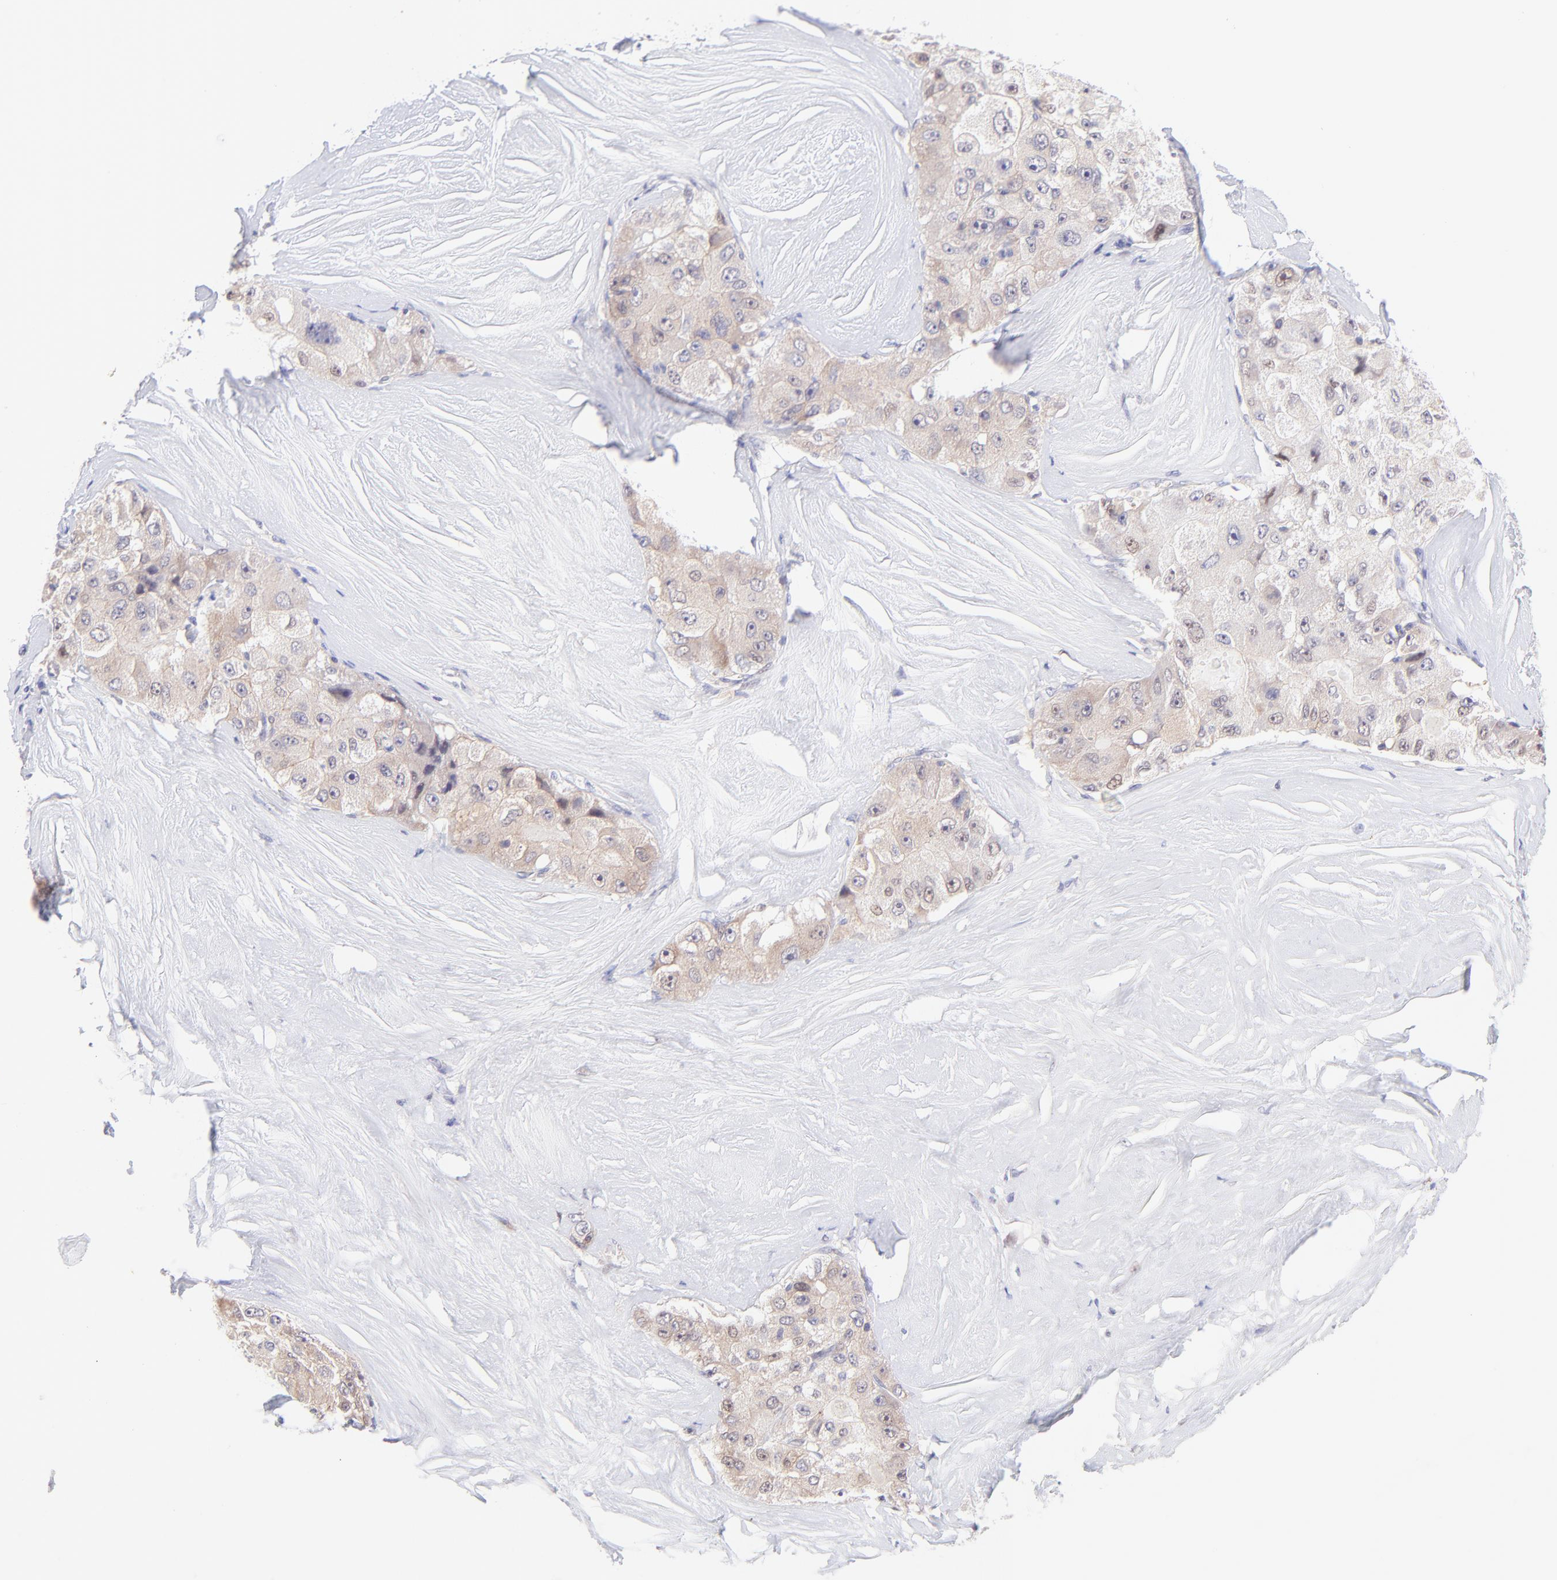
{"staining": {"intensity": "weak", "quantity": ">75%", "location": "cytoplasmic/membranous"}, "tissue": "liver cancer", "cell_type": "Tumor cells", "image_type": "cancer", "snomed": [{"axis": "morphology", "description": "Carcinoma, Hepatocellular, NOS"}, {"axis": "topography", "description": "Liver"}], "caption": "IHC (DAB) staining of human liver cancer demonstrates weak cytoplasmic/membranous protein expression in about >75% of tumor cells. Nuclei are stained in blue.", "gene": "PBDC1", "patient": {"sex": "male", "age": 80}}